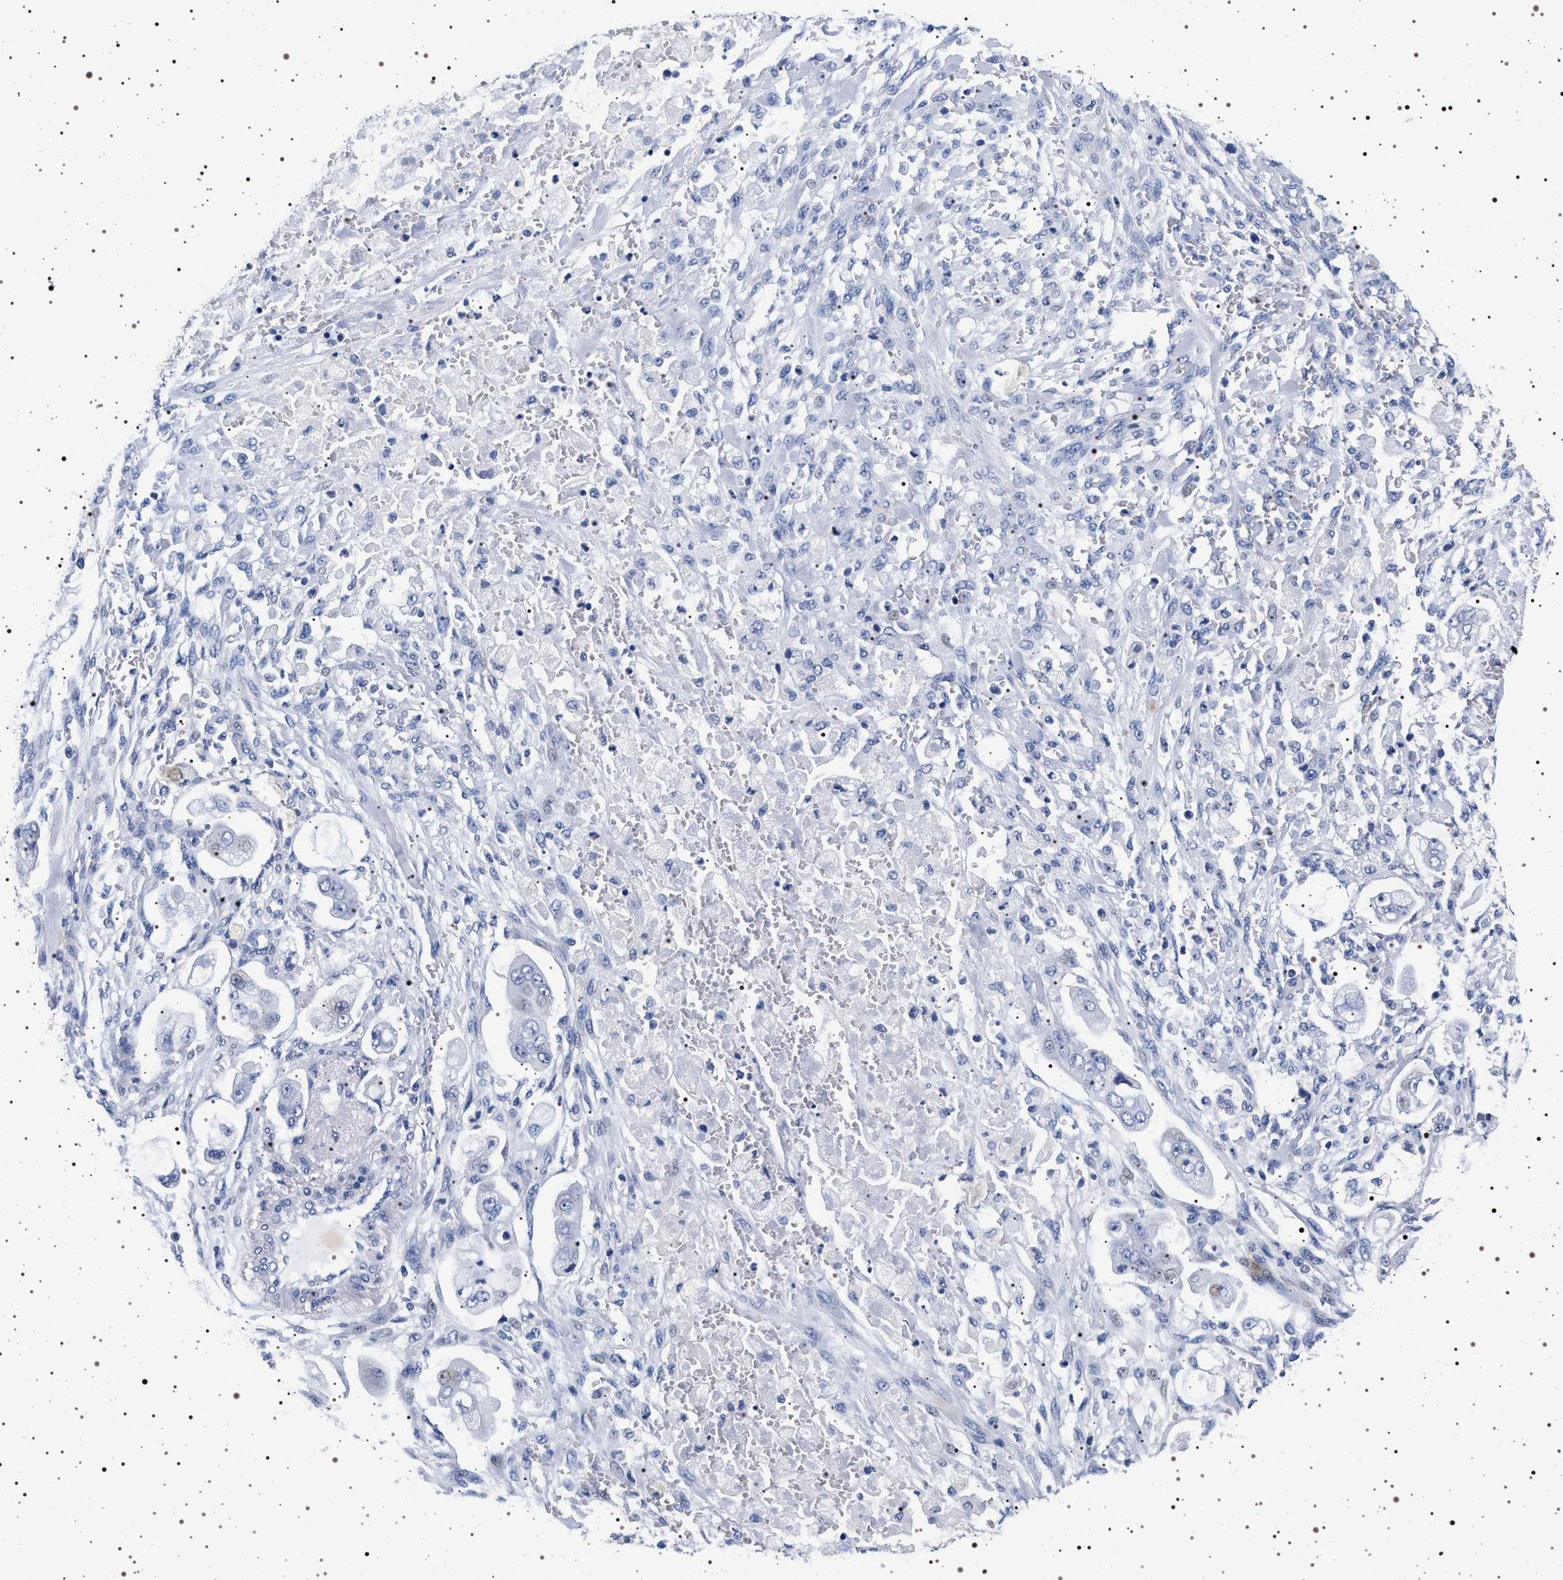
{"staining": {"intensity": "negative", "quantity": "none", "location": "none"}, "tissue": "stomach cancer", "cell_type": "Tumor cells", "image_type": "cancer", "snomed": [{"axis": "morphology", "description": "Adenocarcinoma, NOS"}, {"axis": "topography", "description": "Stomach"}], "caption": "Photomicrograph shows no significant protein positivity in tumor cells of stomach adenocarcinoma. The staining was performed using DAB (3,3'-diaminobenzidine) to visualize the protein expression in brown, while the nuclei were stained in blue with hematoxylin (Magnification: 20x).", "gene": "MAPK10", "patient": {"sex": "male", "age": 62}}